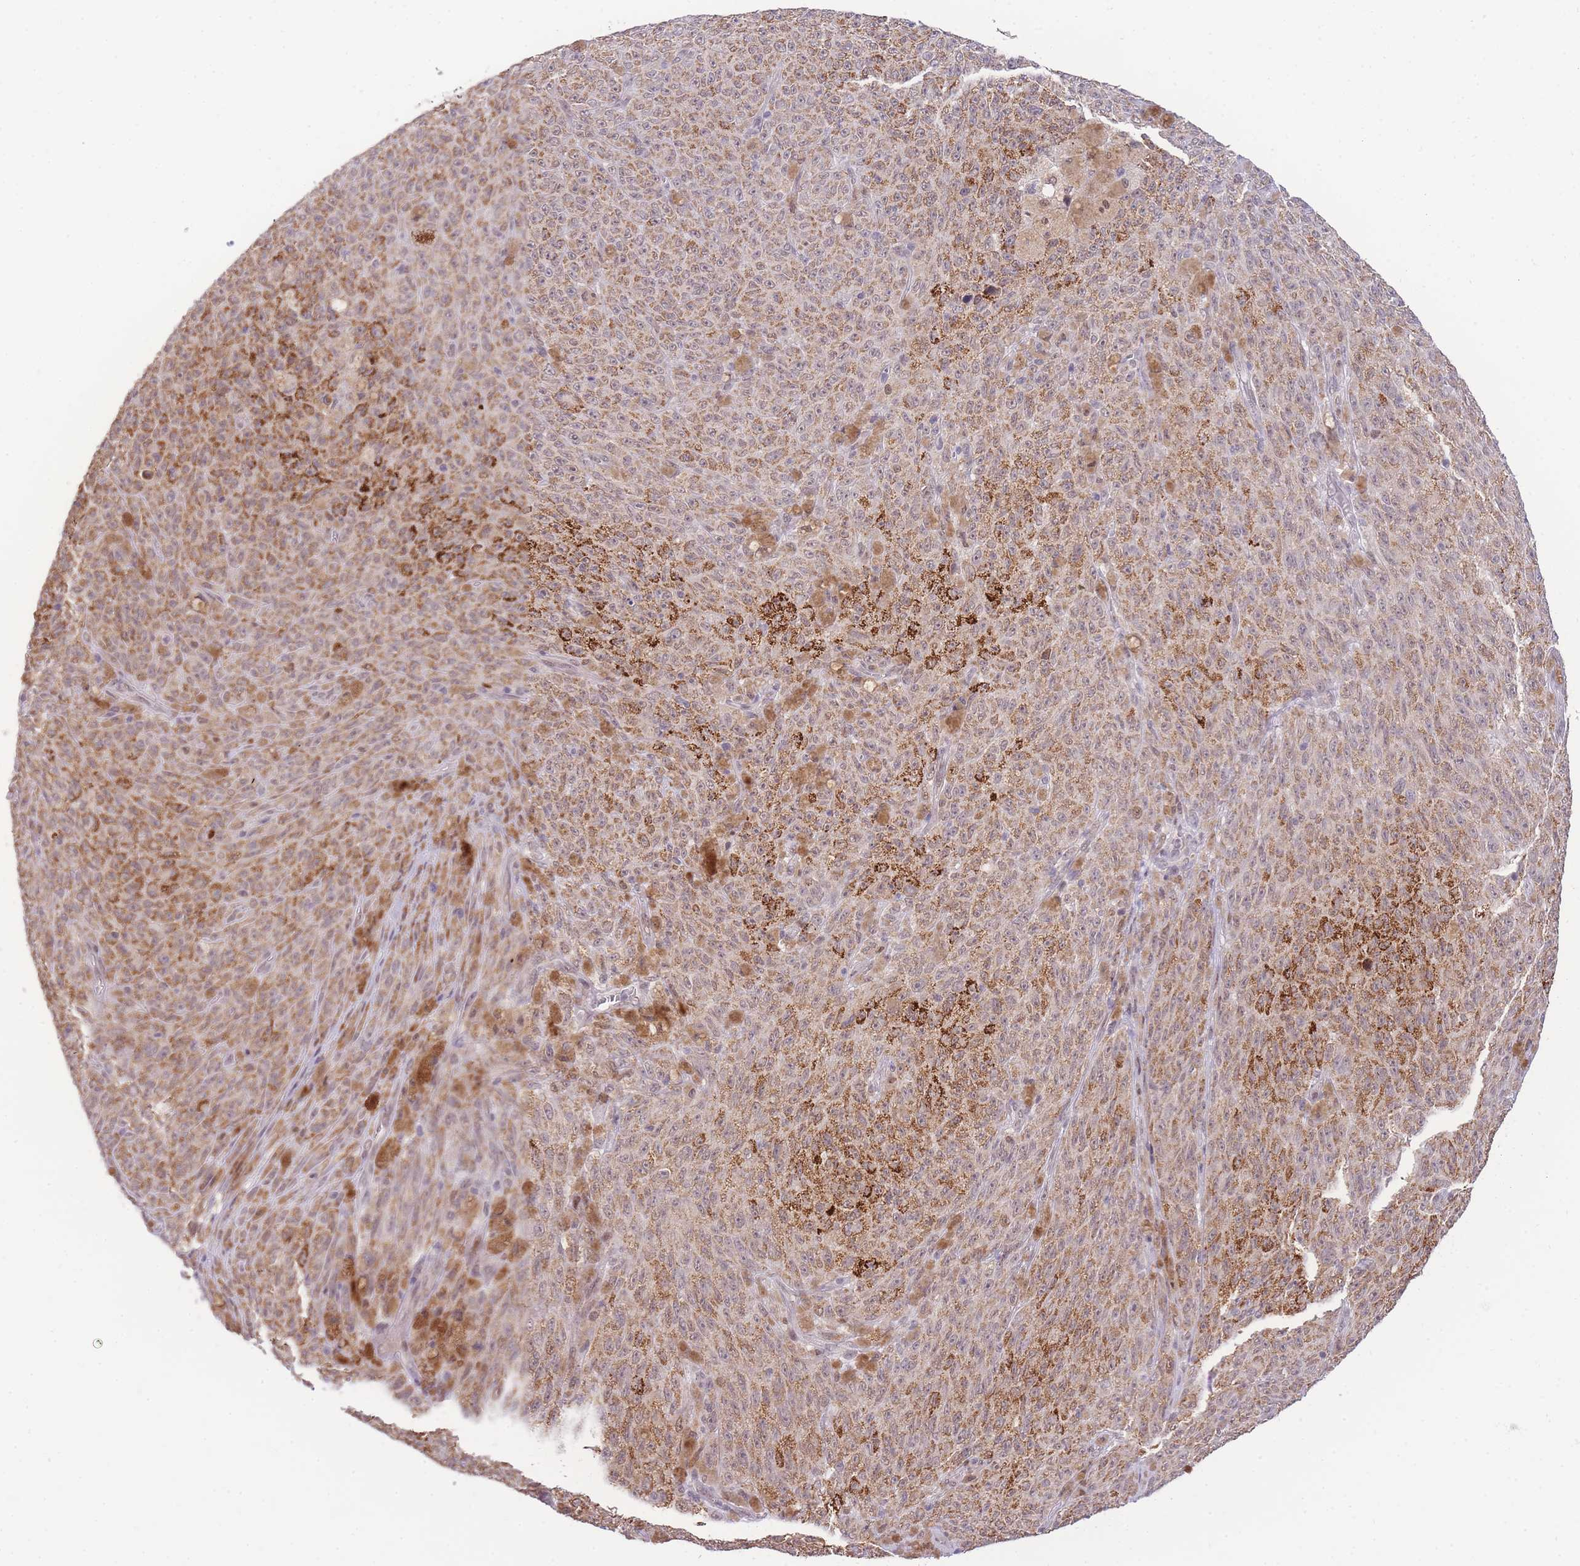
{"staining": {"intensity": "moderate", "quantity": ">75%", "location": "cytoplasmic/membranous"}, "tissue": "melanoma", "cell_type": "Tumor cells", "image_type": "cancer", "snomed": [{"axis": "morphology", "description": "Malignant melanoma, NOS"}, {"axis": "topography", "description": "Skin"}], "caption": "IHC photomicrograph of human malignant melanoma stained for a protein (brown), which reveals medium levels of moderate cytoplasmic/membranous staining in approximately >75% of tumor cells.", "gene": "PUS10", "patient": {"sex": "female", "age": 82}}